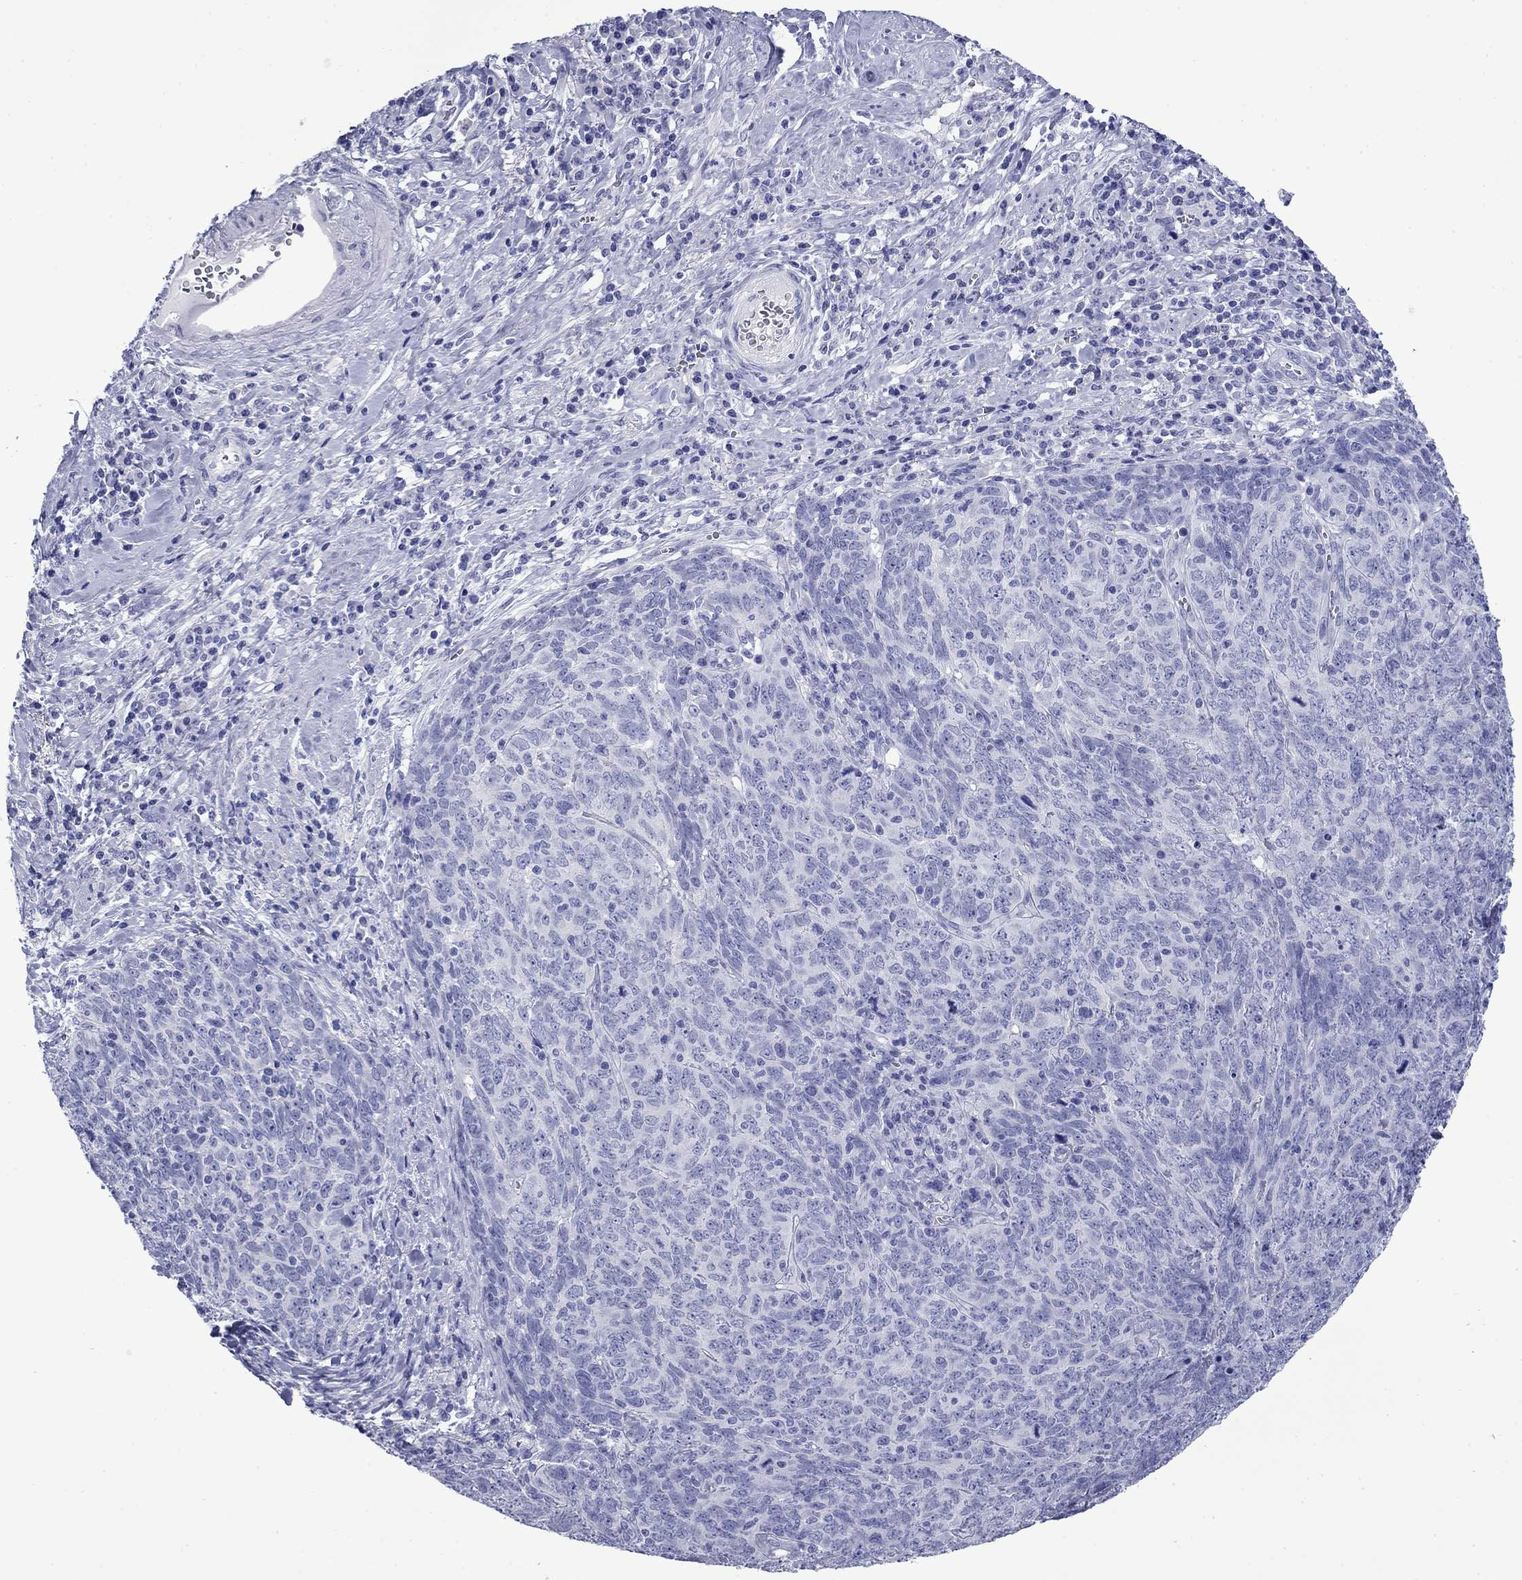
{"staining": {"intensity": "negative", "quantity": "none", "location": "none"}, "tissue": "skin cancer", "cell_type": "Tumor cells", "image_type": "cancer", "snomed": [{"axis": "morphology", "description": "Squamous cell carcinoma, NOS"}, {"axis": "topography", "description": "Skin"}, {"axis": "topography", "description": "Anal"}], "caption": "High magnification brightfield microscopy of skin squamous cell carcinoma stained with DAB (brown) and counterstained with hematoxylin (blue): tumor cells show no significant expression. (DAB immunohistochemistry (IHC), high magnification).", "gene": "GIP", "patient": {"sex": "female", "age": 51}}